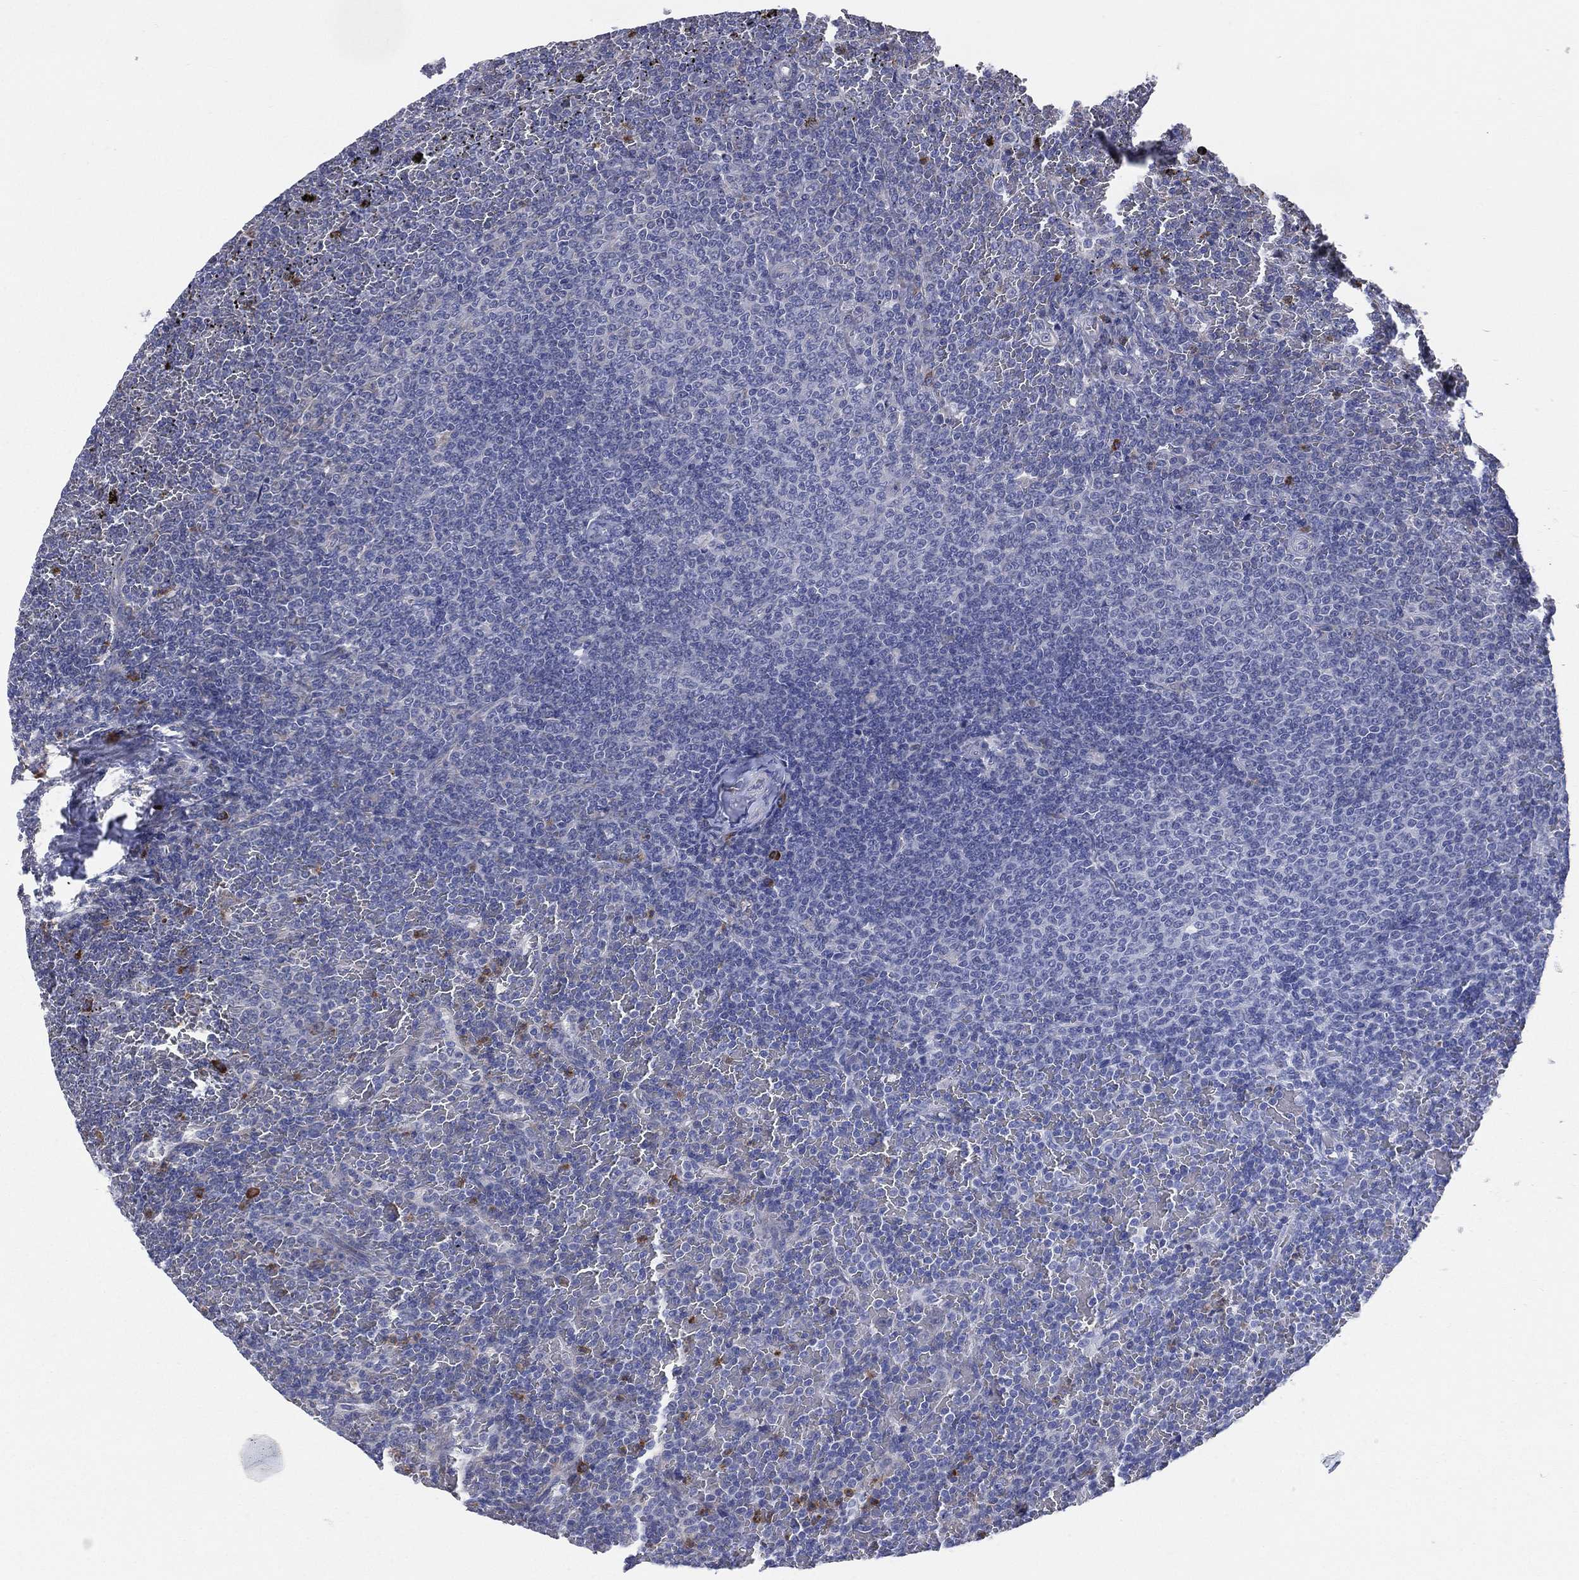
{"staining": {"intensity": "negative", "quantity": "none", "location": "none"}, "tissue": "lymphoma", "cell_type": "Tumor cells", "image_type": "cancer", "snomed": [{"axis": "morphology", "description": "Malignant lymphoma, non-Hodgkin's type, Low grade"}, {"axis": "topography", "description": "Spleen"}], "caption": "Tumor cells show no significant protein expression in lymphoma. Nuclei are stained in blue.", "gene": "CCDC159", "patient": {"sex": "female", "age": 77}}